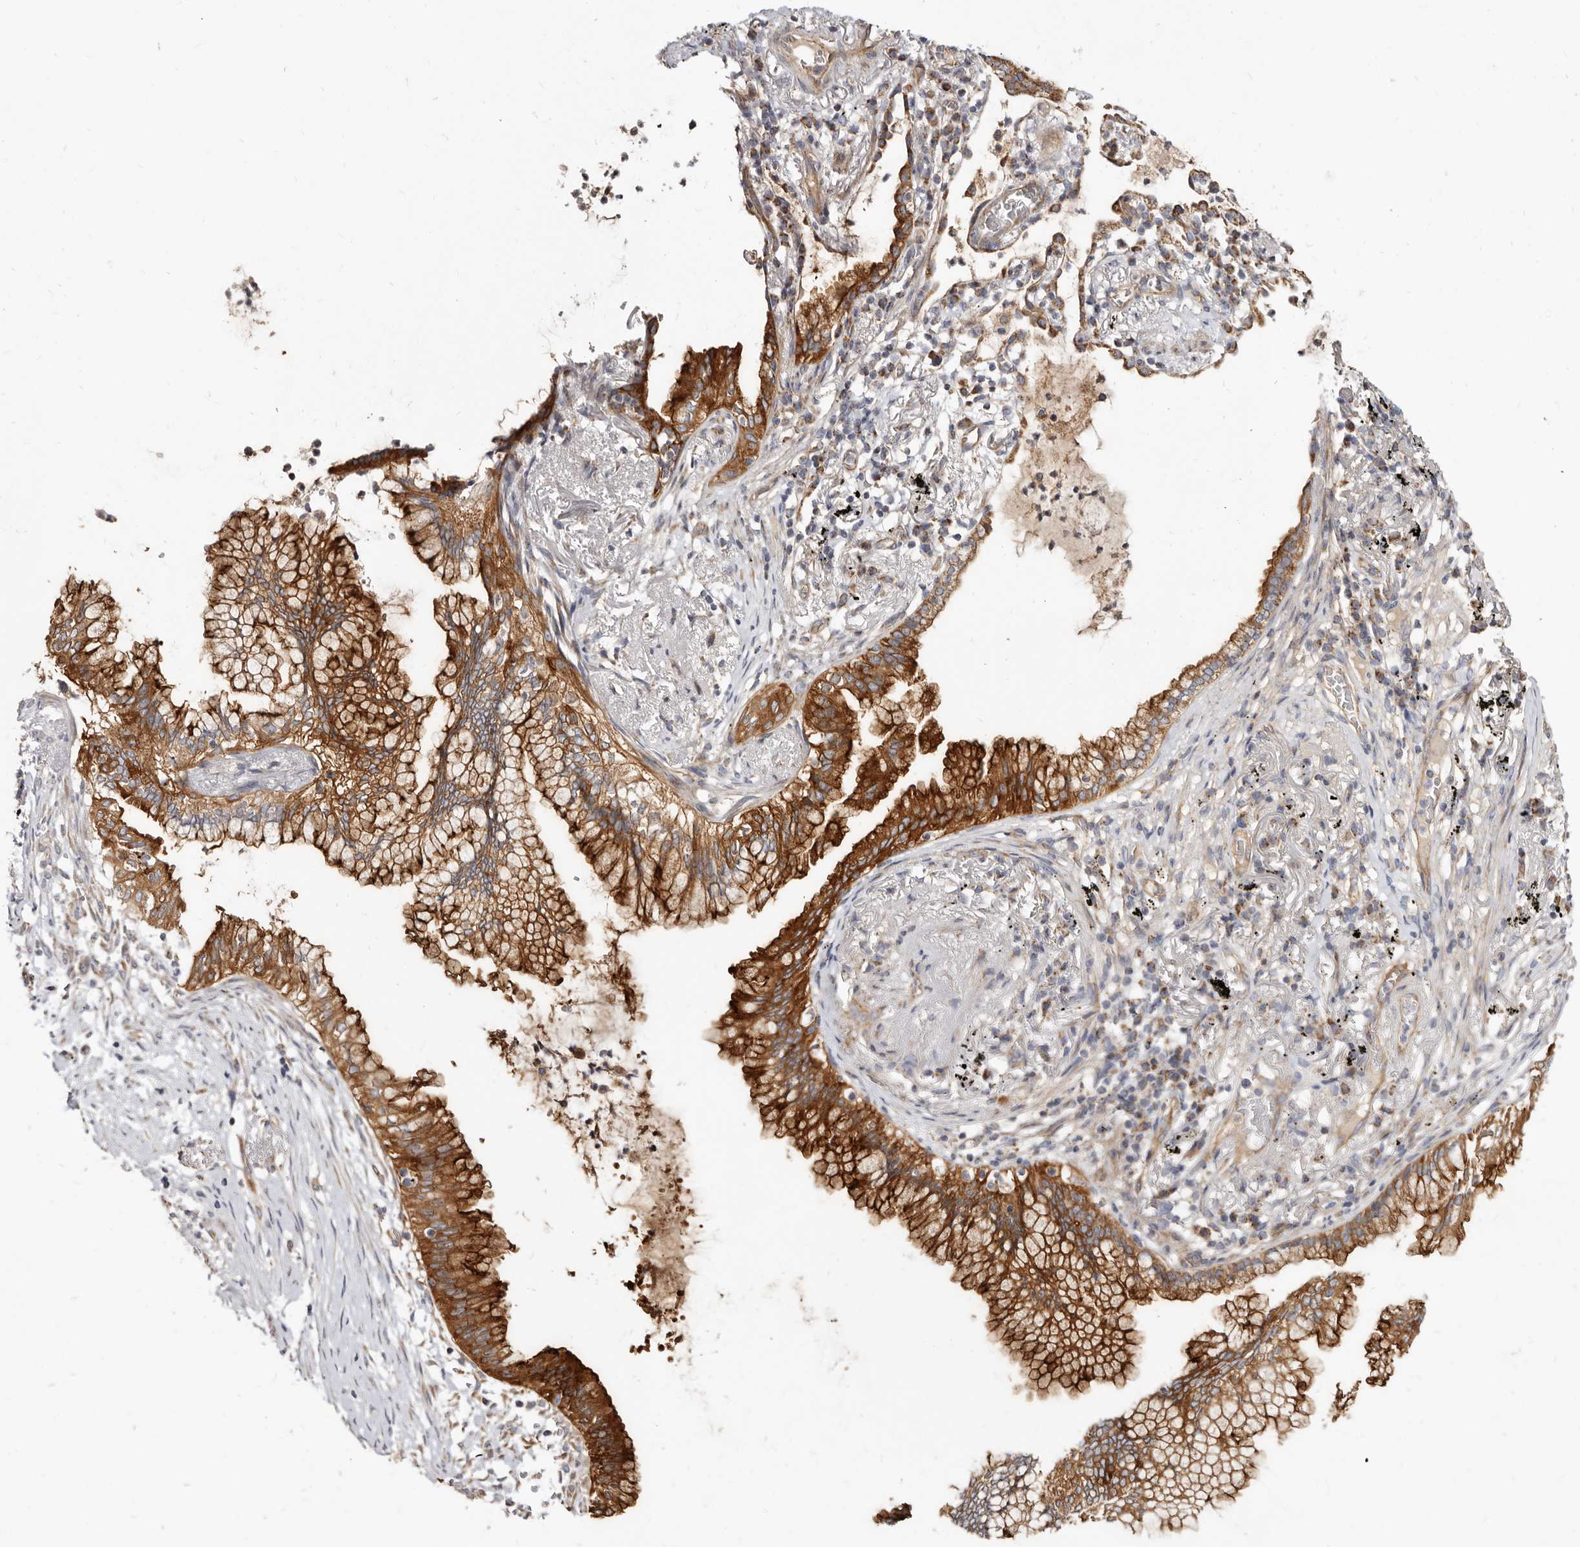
{"staining": {"intensity": "strong", "quantity": ">75%", "location": "cytoplasmic/membranous"}, "tissue": "lung cancer", "cell_type": "Tumor cells", "image_type": "cancer", "snomed": [{"axis": "morphology", "description": "Adenocarcinoma, NOS"}, {"axis": "topography", "description": "Lung"}], "caption": "Tumor cells demonstrate strong cytoplasmic/membranous expression in approximately >75% of cells in lung cancer.", "gene": "BAIAP2L1", "patient": {"sex": "female", "age": 70}}